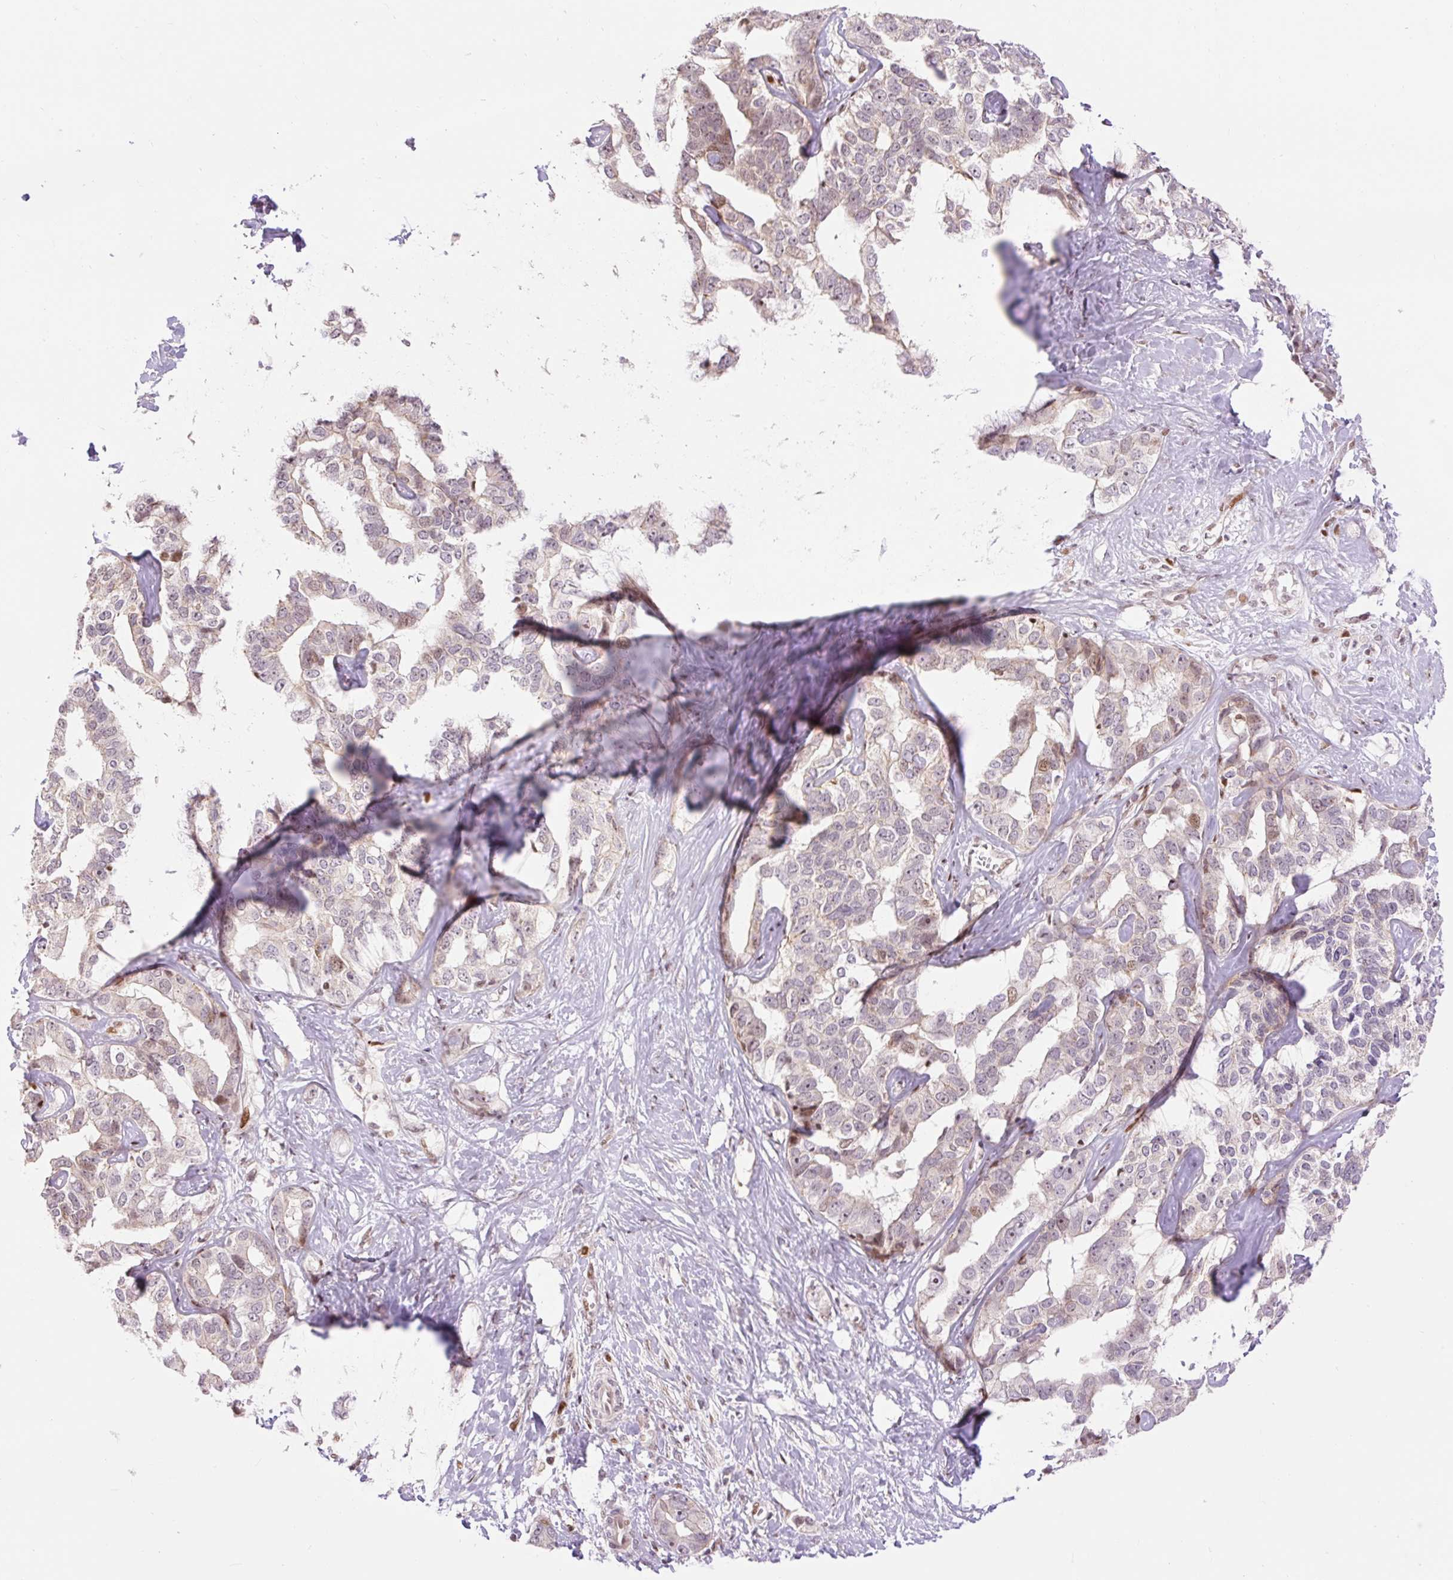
{"staining": {"intensity": "weak", "quantity": "25%-75%", "location": "cytoplasmic/membranous,nuclear"}, "tissue": "liver cancer", "cell_type": "Tumor cells", "image_type": "cancer", "snomed": [{"axis": "morphology", "description": "Cholangiocarcinoma"}, {"axis": "topography", "description": "Liver"}], "caption": "Immunohistochemistry (IHC) (DAB) staining of cholangiocarcinoma (liver) exhibits weak cytoplasmic/membranous and nuclear protein positivity in approximately 25%-75% of tumor cells.", "gene": "RIPPLY3", "patient": {"sex": "male", "age": 59}}